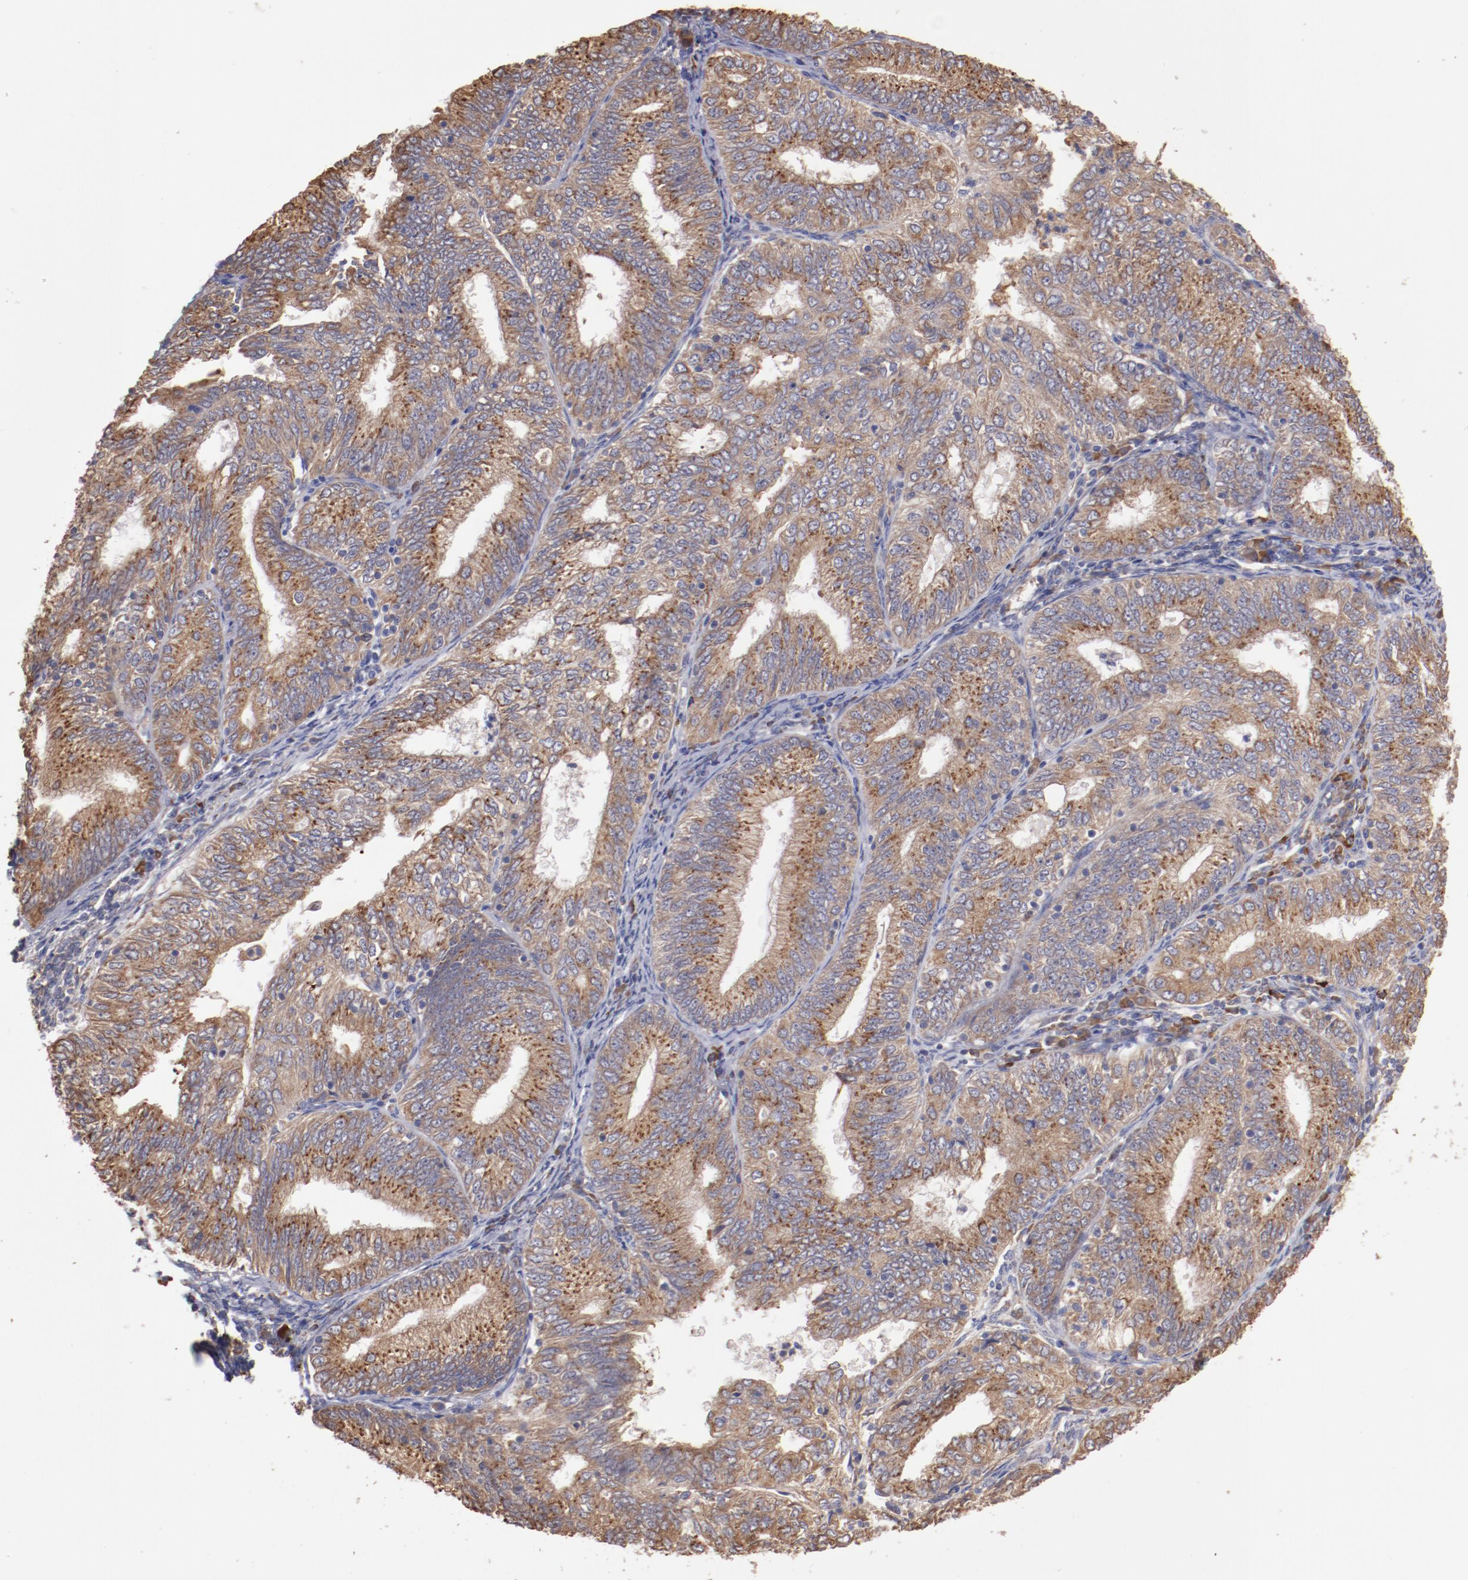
{"staining": {"intensity": "moderate", "quantity": ">75%", "location": "cytoplasmic/membranous"}, "tissue": "endometrial cancer", "cell_type": "Tumor cells", "image_type": "cancer", "snomed": [{"axis": "morphology", "description": "Adenocarcinoma, NOS"}, {"axis": "topography", "description": "Endometrium"}], "caption": "Immunohistochemical staining of endometrial cancer shows moderate cytoplasmic/membranous protein staining in about >75% of tumor cells. (Brightfield microscopy of DAB IHC at high magnification).", "gene": "NFKBIE", "patient": {"sex": "female", "age": 69}}